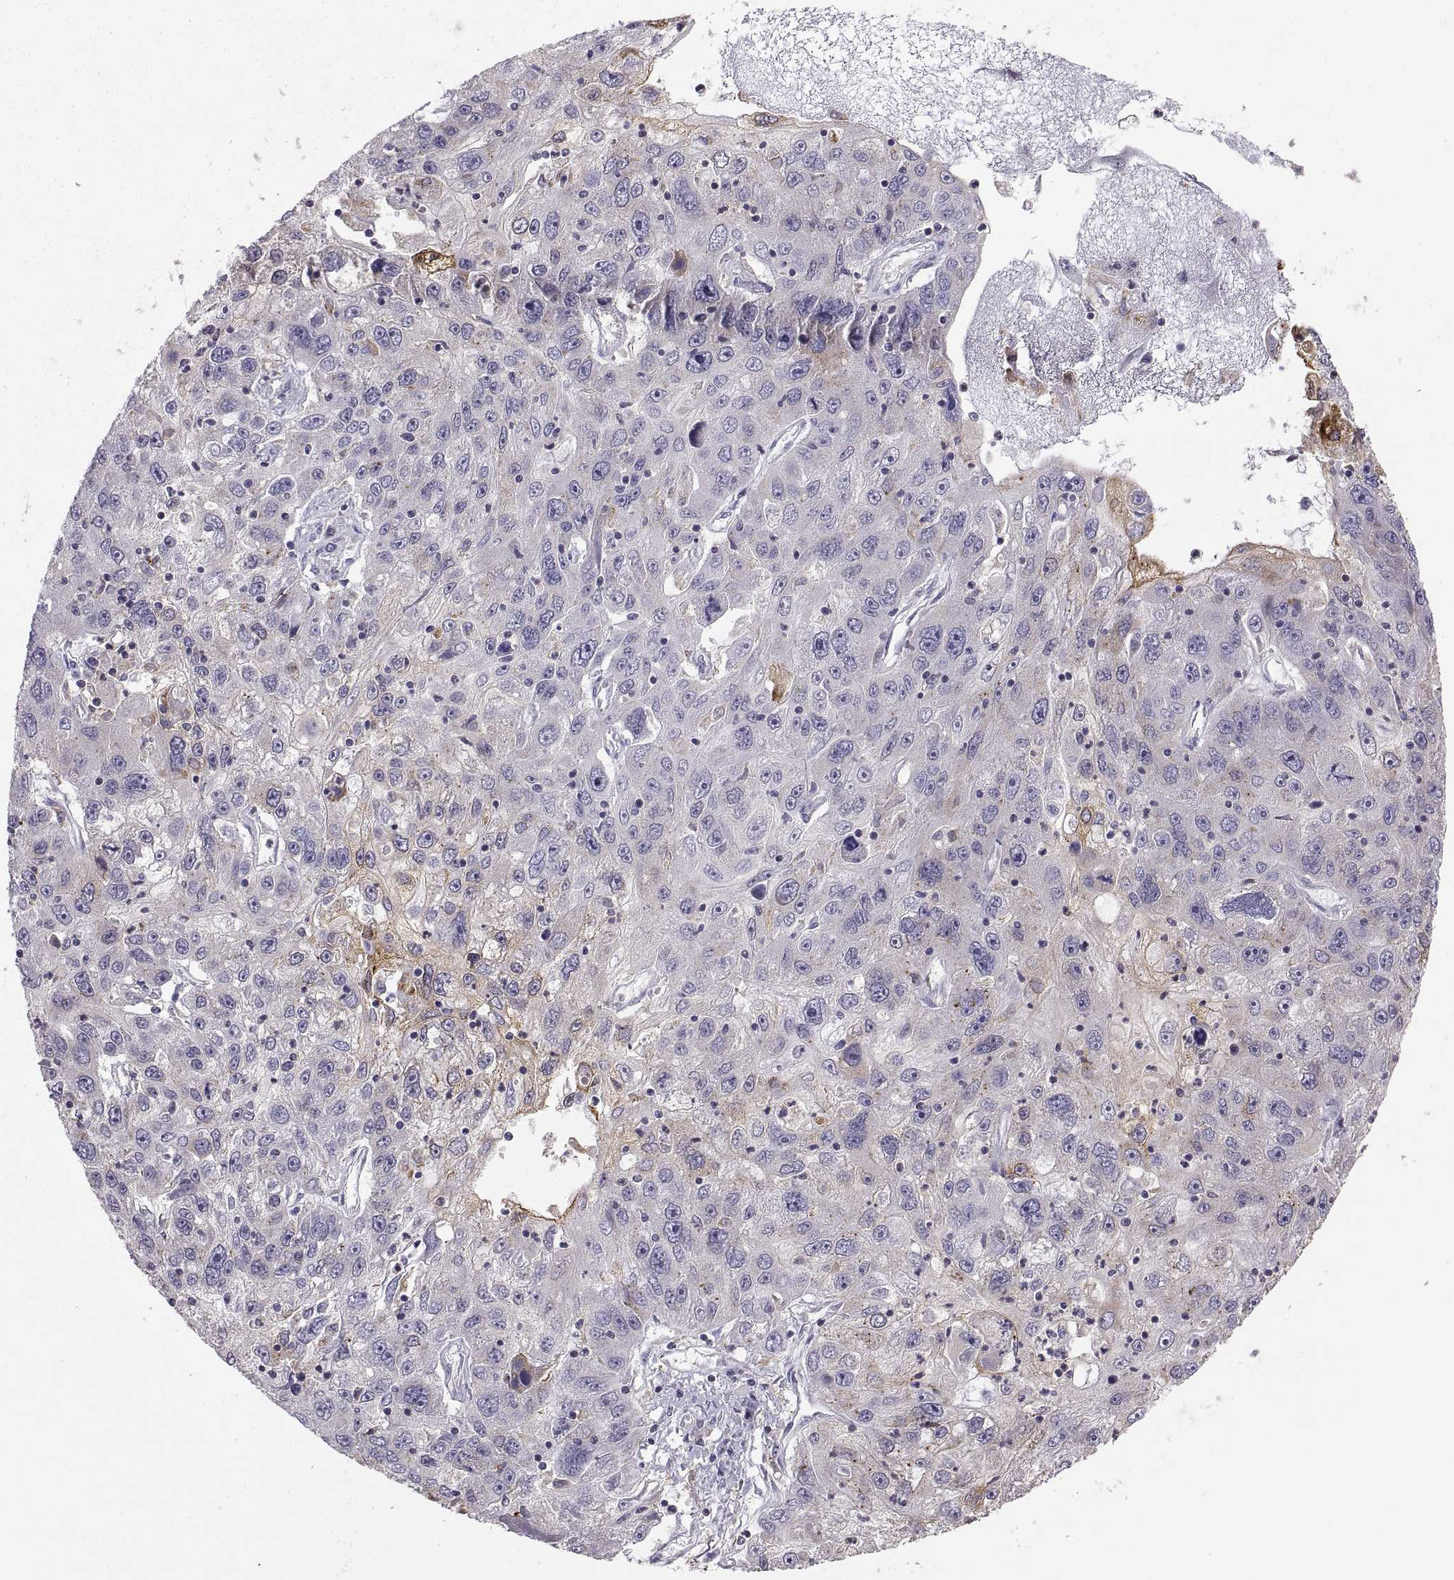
{"staining": {"intensity": "weak", "quantity": "<25%", "location": "cytoplasmic/membranous"}, "tissue": "stomach cancer", "cell_type": "Tumor cells", "image_type": "cancer", "snomed": [{"axis": "morphology", "description": "Adenocarcinoma, NOS"}, {"axis": "topography", "description": "Stomach"}], "caption": "Stomach adenocarcinoma stained for a protein using immunohistochemistry reveals no positivity tumor cells.", "gene": "ERO1A", "patient": {"sex": "male", "age": 56}}